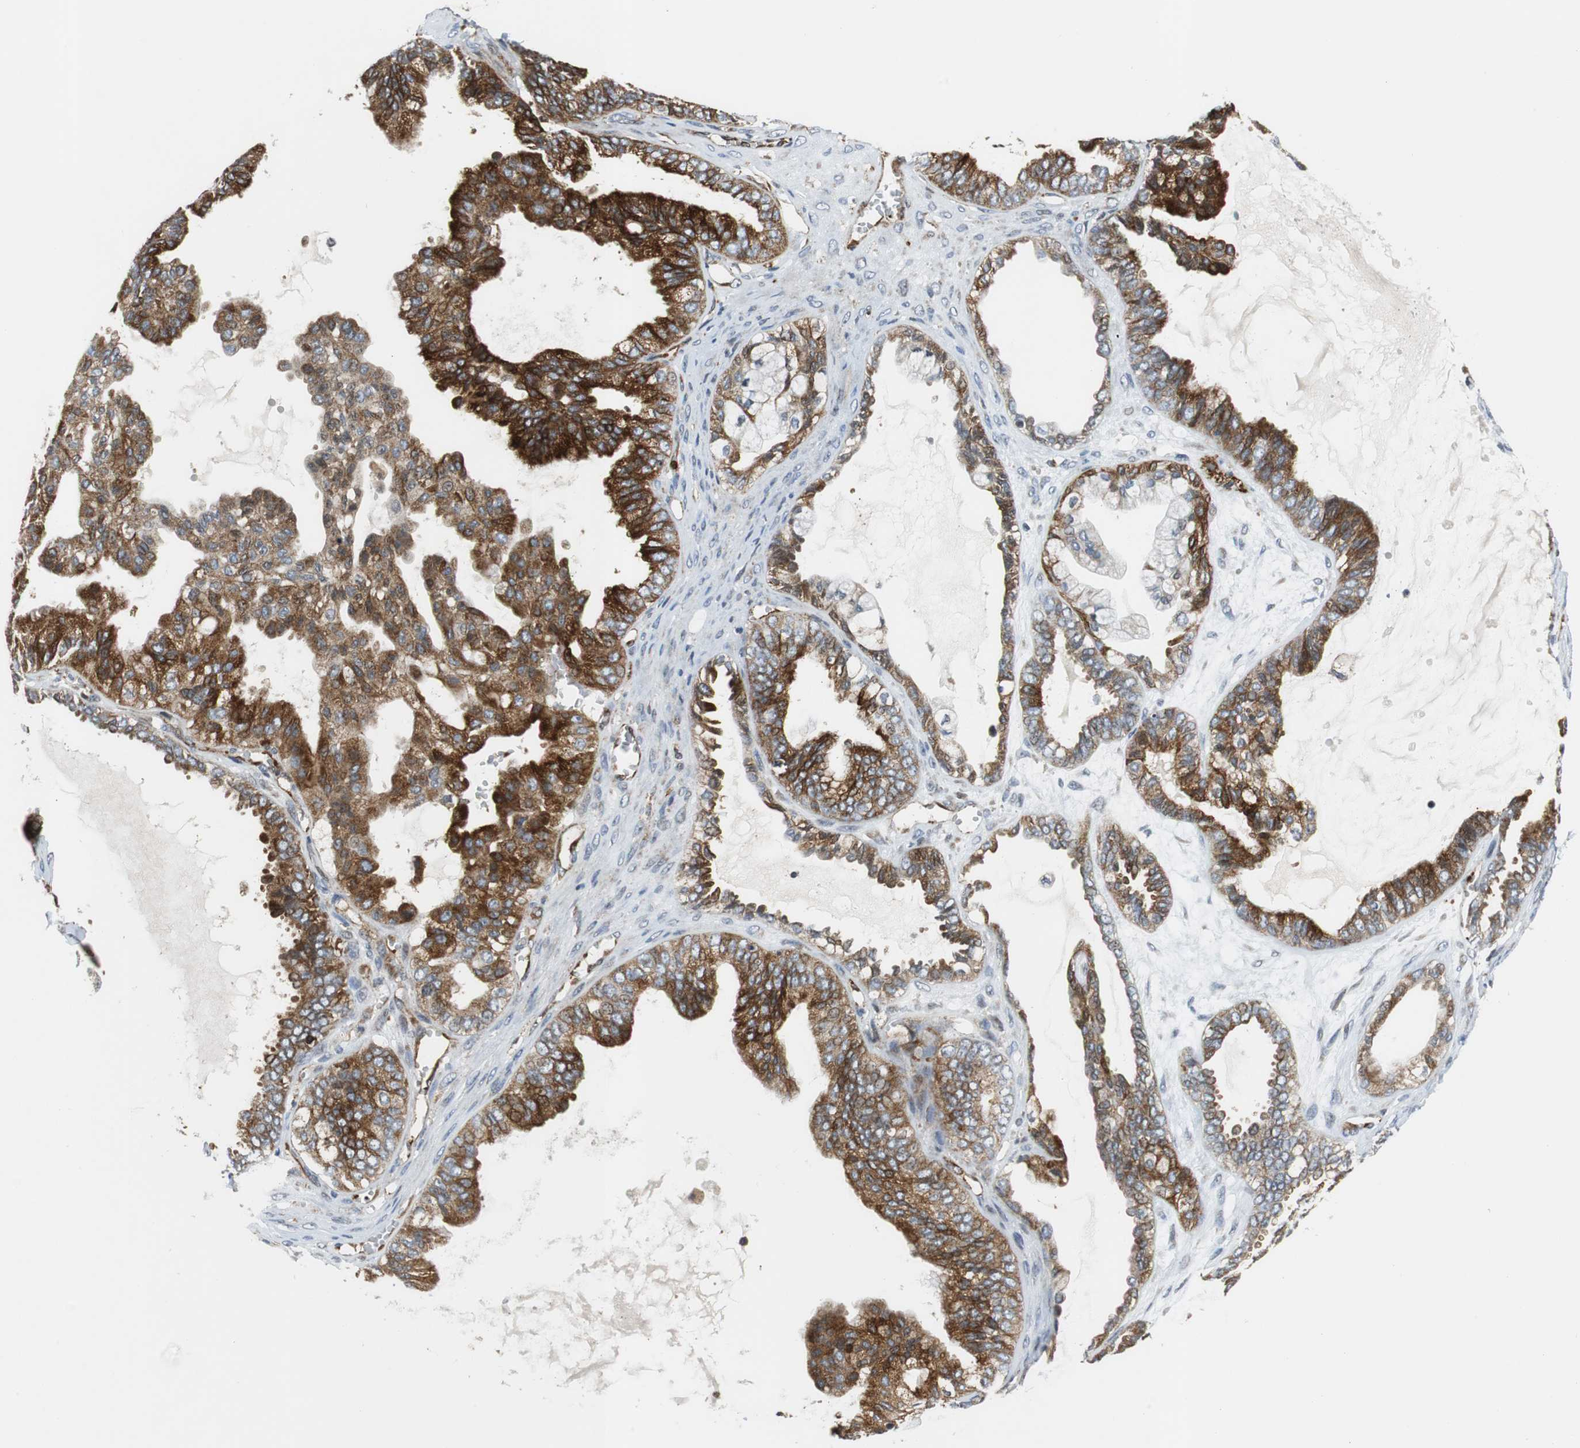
{"staining": {"intensity": "moderate", "quantity": ">75%", "location": "cytoplasmic/membranous"}, "tissue": "ovarian cancer", "cell_type": "Tumor cells", "image_type": "cancer", "snomed": [{"axis": "morphology", "description": "Carcinoma, NOS"}, {"axis": "morphology", "description": "Carcinoma, endometroid"}, {"axis": "topography", "description": "Ovary"}], "caption": "Immunohistochemistry photomicrograph of ovarian endometroid carcinoma stained for a protein (brown), which shows medium levels of moderate cytoplasmic/membranous staining in about >75% of tumor cells.", "gene": "TUBA4A", "patient": {"sex": "female", "age": 50}}